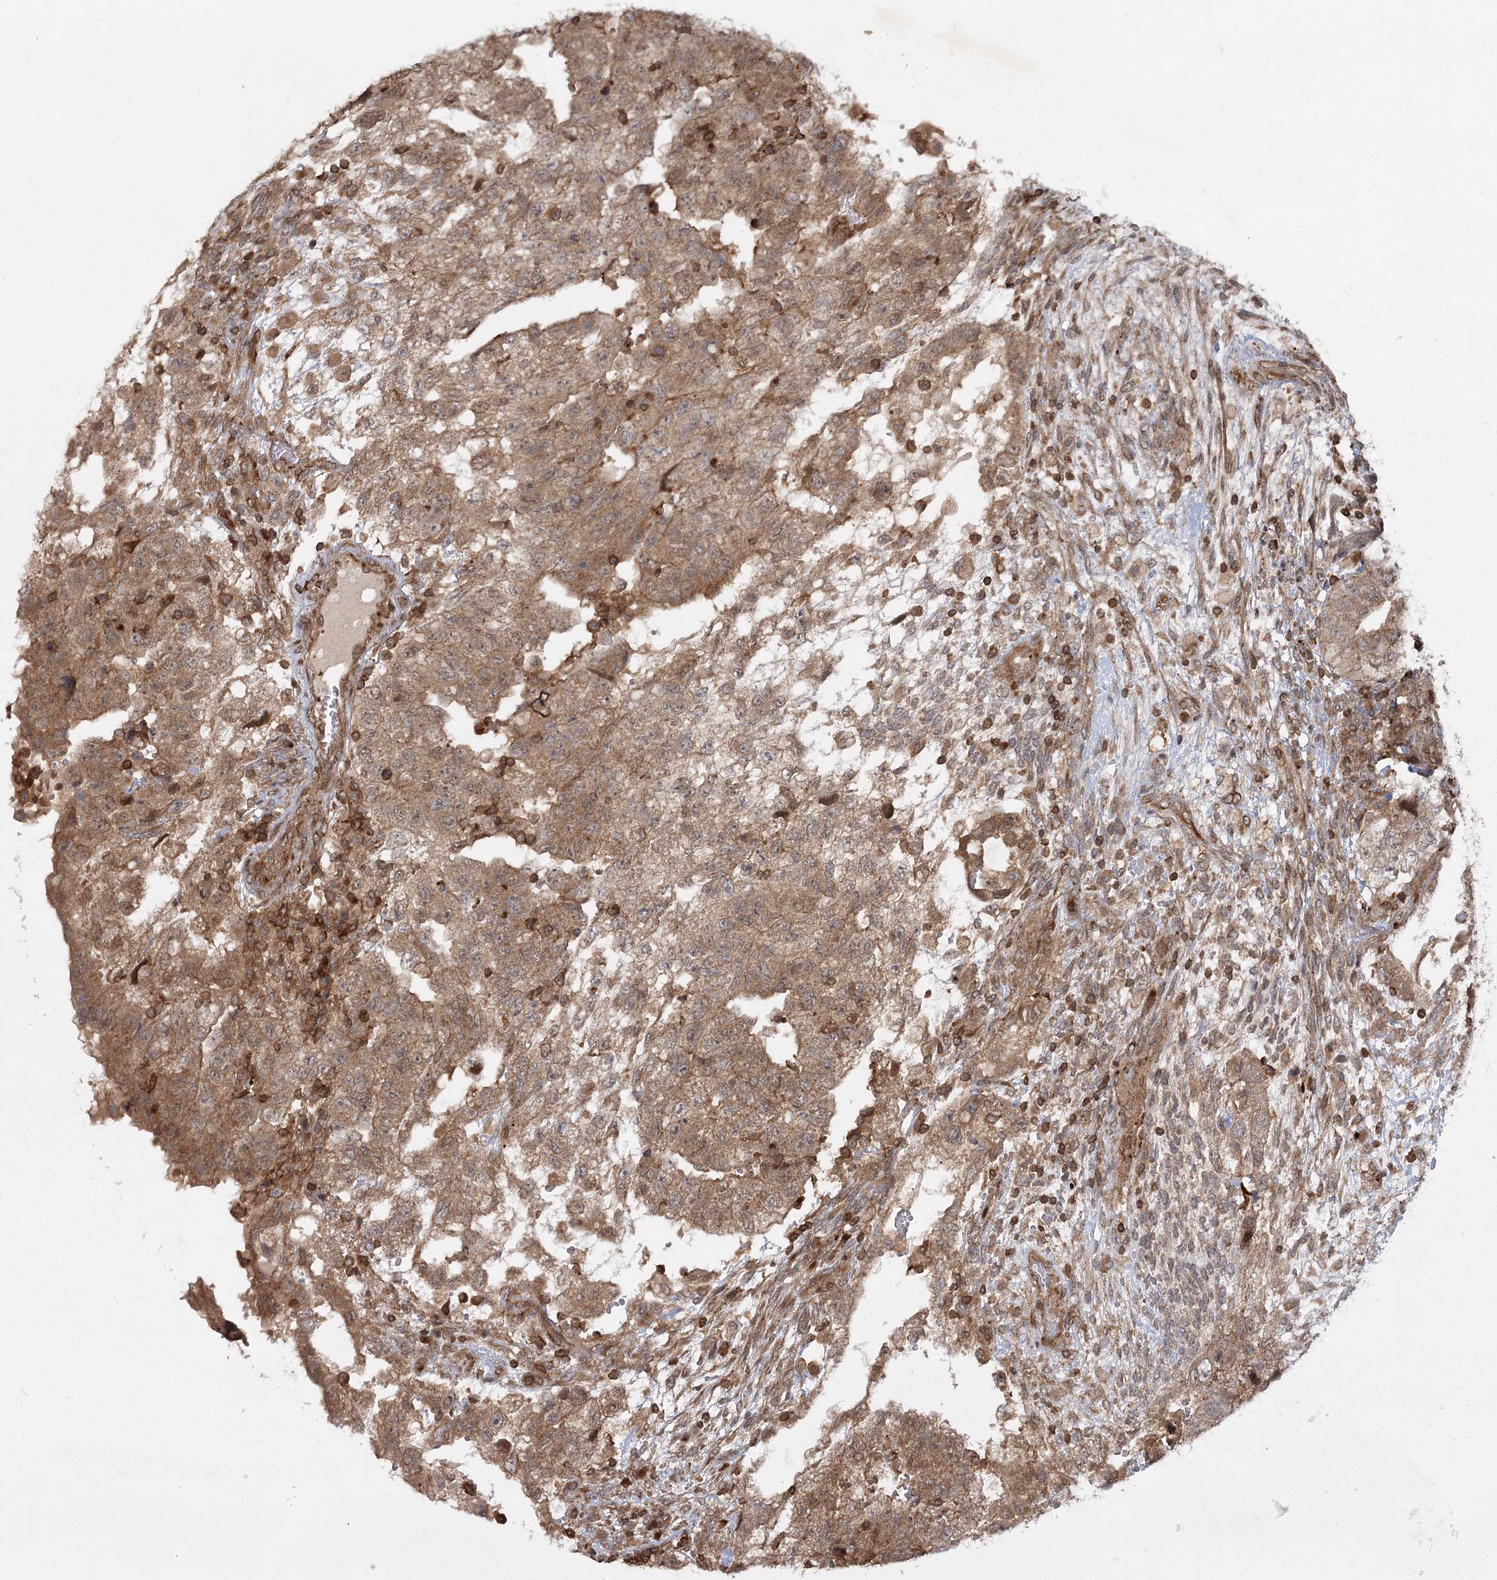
{"staining": {"intensity": "moderate", "quantity": ">75%", "location": "cytoplasmic/membranous"}, "tissue": "testis cancer", "cell_type": "Tumor cells", "image_type": "cancer", "snomed": [{"axis": "morphology", "description": "Carcinoma, Embryonal, NOS"}, {"axis": "topography", "description": "Testis"}], "caption": "Testis embryonal carcinoma was stained to show a protein in brown. There is medium levels of moderate cytoplasmic/membranous positivity in approximately >75% of tumor cells. Immunohistochemistry stains the protein of interest in brown and the nuclei are stained blue.", "gene": "MDFIC", "patient": {"sex": "male", "age": 36}}